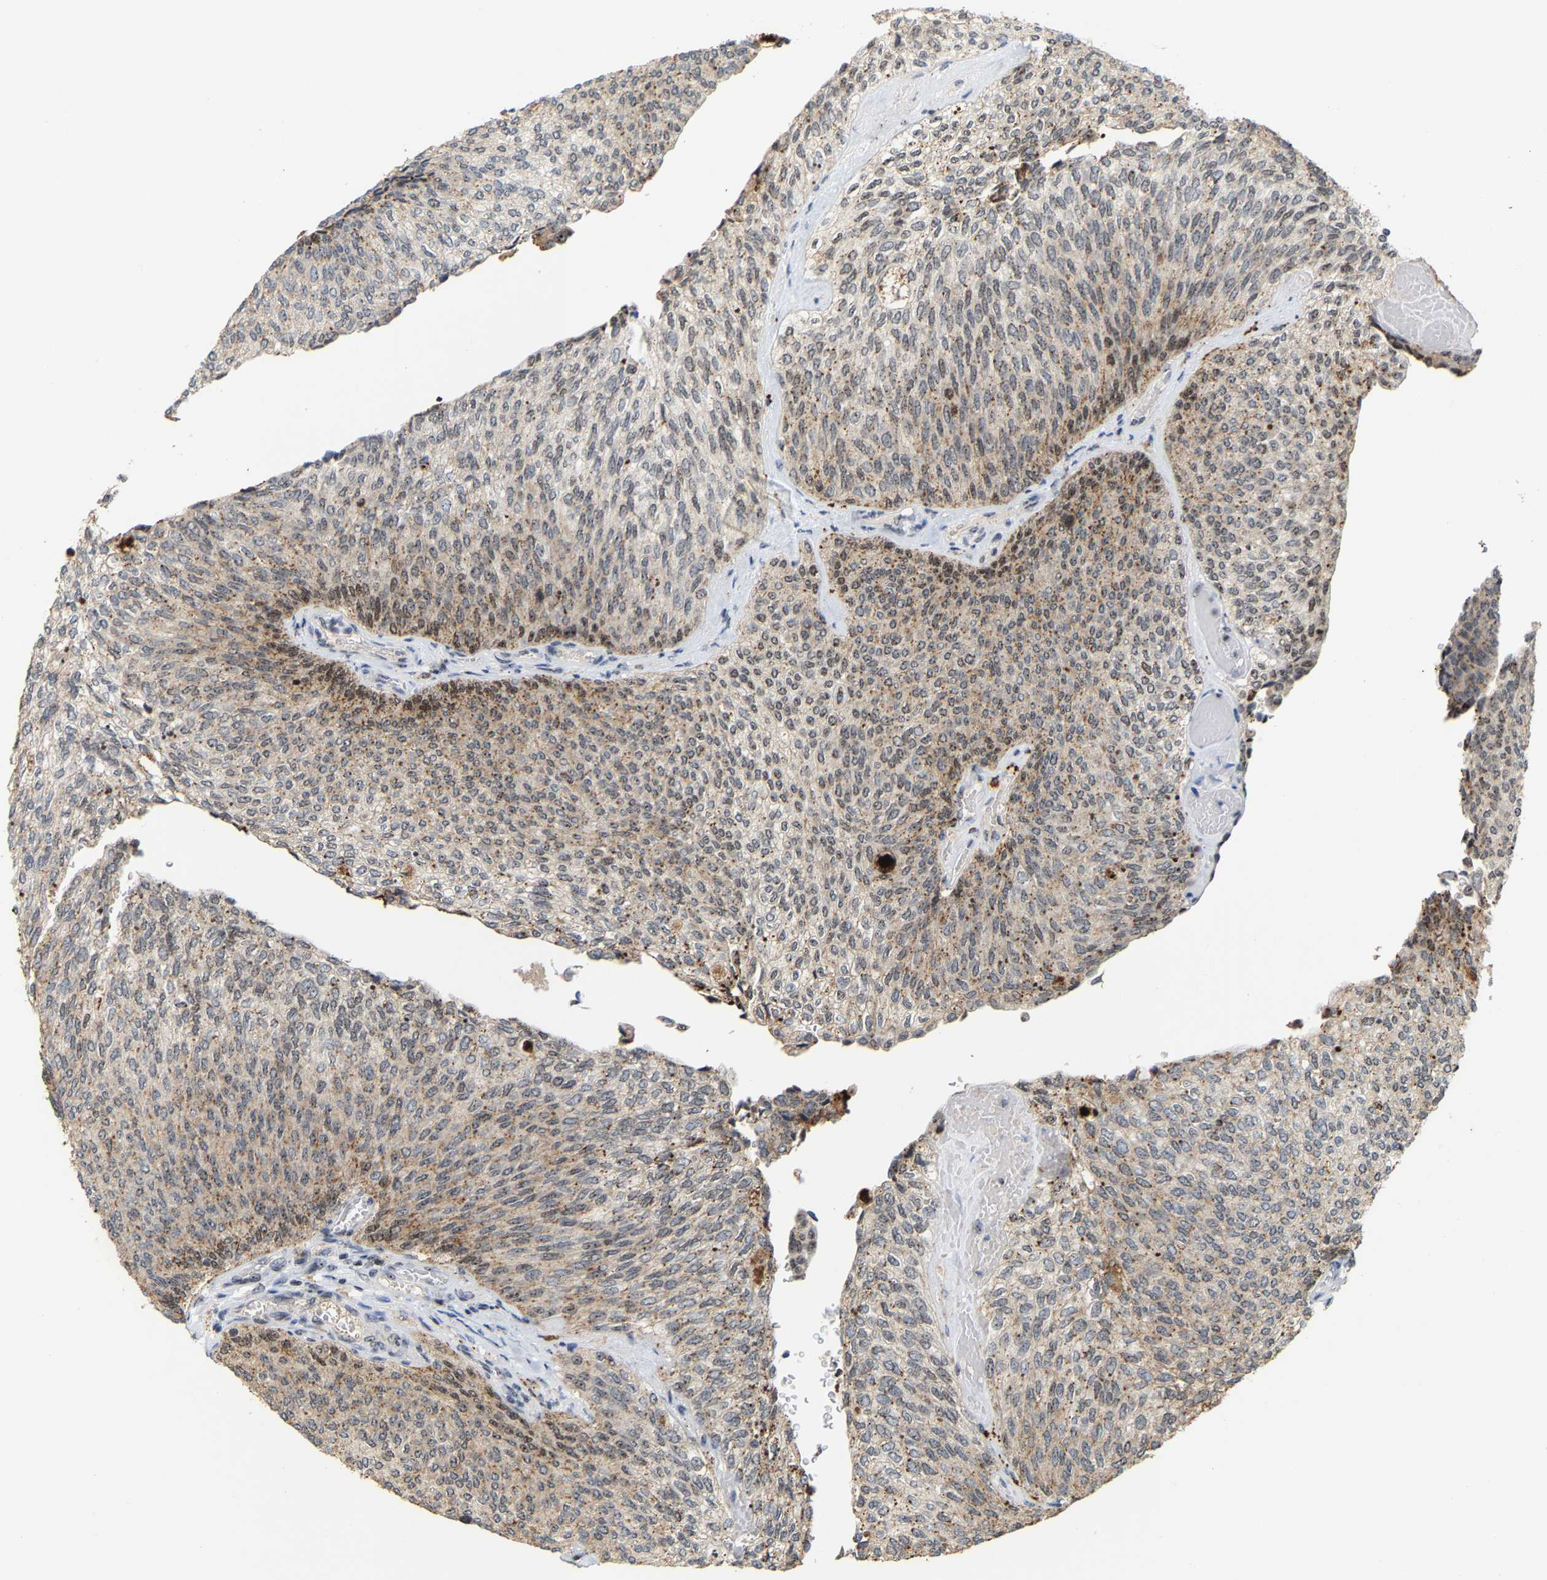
{"staining": {"intensity": "moderate", "quantity": "25%-75%", "location": "cytoplasmic/membranous,nuclear"}, "tissue": "urothelial cancer", "cell_type": "Tumor cells", "image_type": "cancer", "snomed": [{"axis": "morphology", "description": "Urothelial carcinoma, Low grade"}, {"axis": "topography", "description": "Urinary bladder"}], "caption": "Tumor cells reveal moderate cytoplasmic/membranous and nuclear positivity in approximately 25%-75% of cells in urothelial cancer.", "gene": "NOP58", "patient": {"sex": "female", "age": 79}}